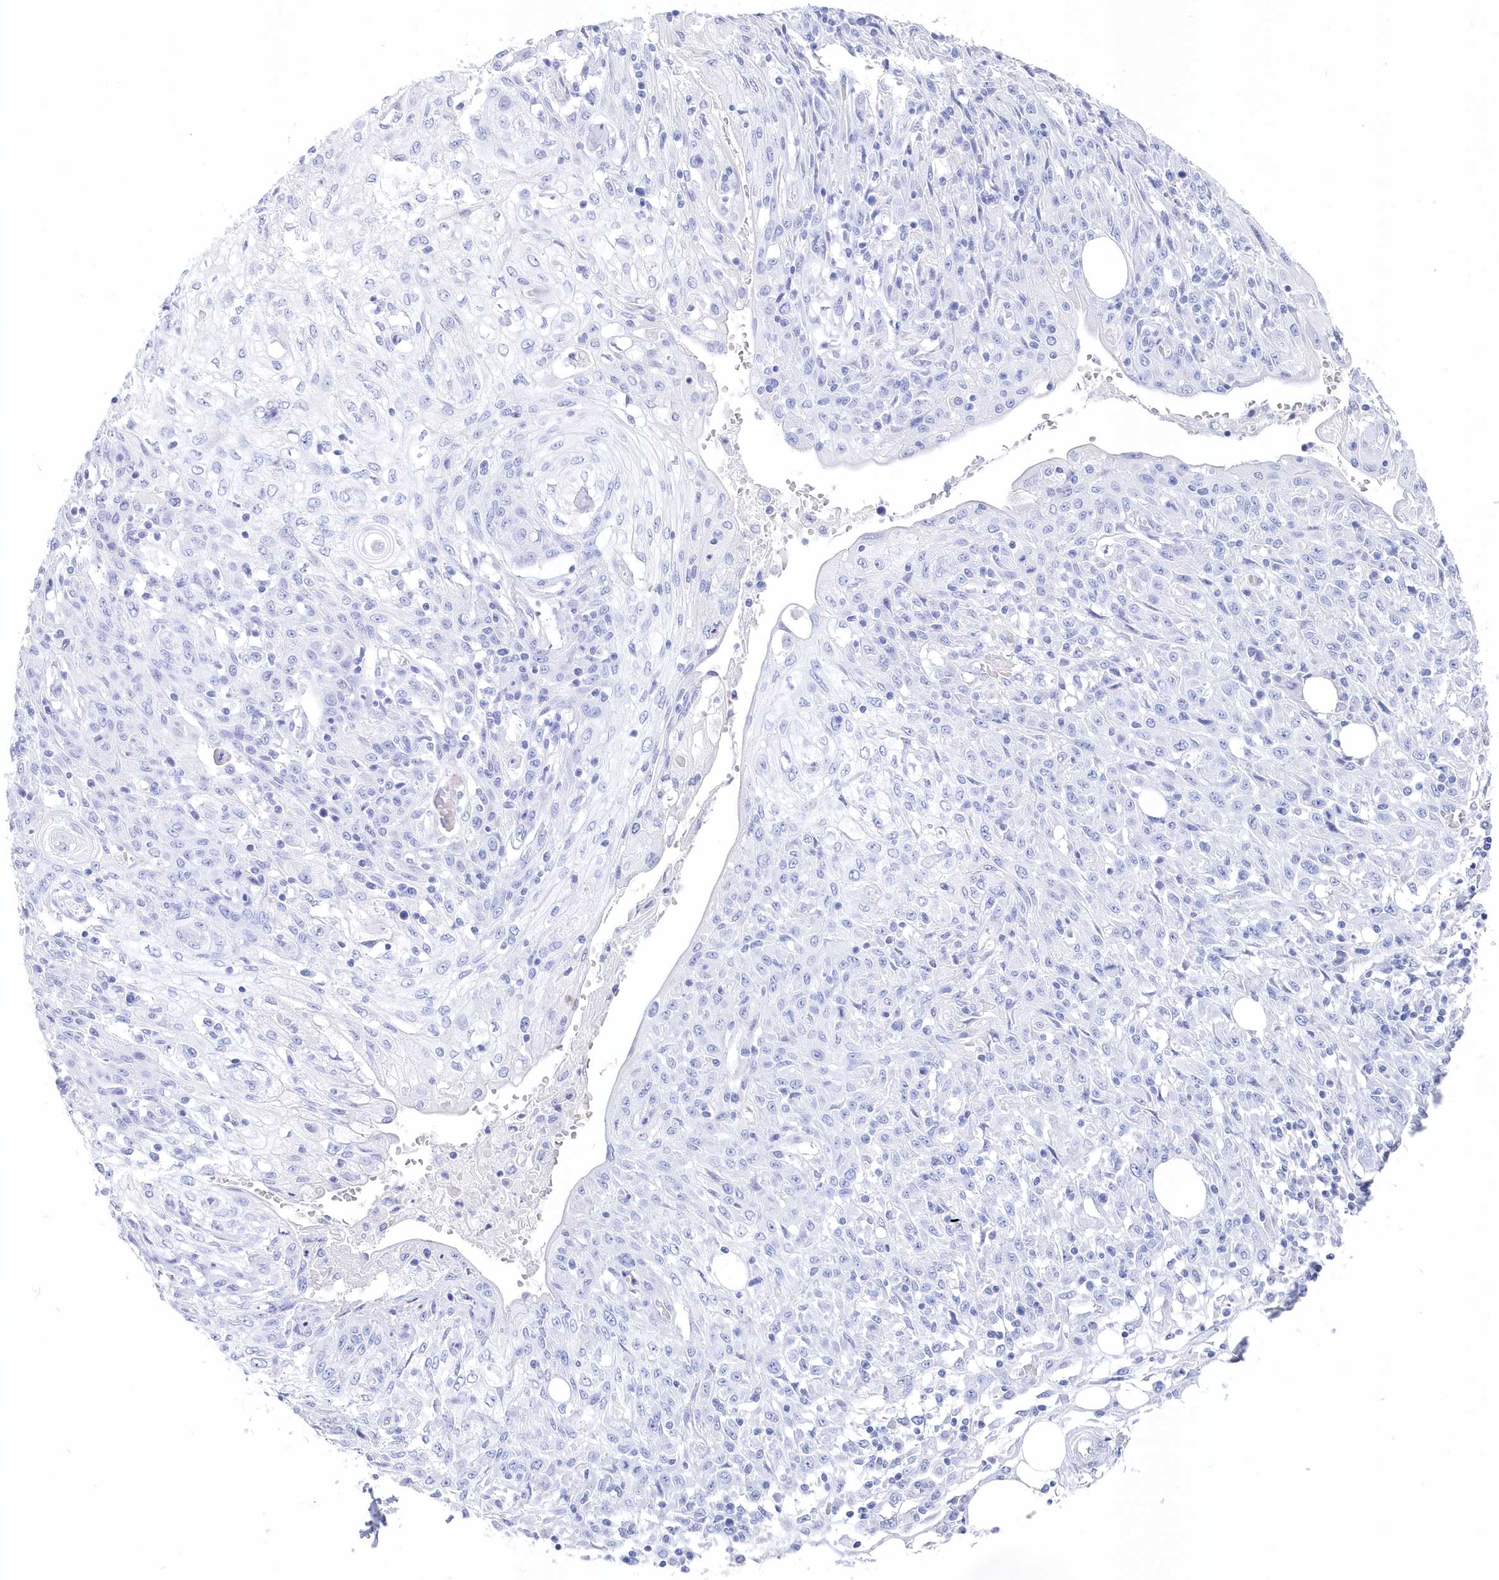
{"staining": {"intensity": "negative", "quantity": "none", "location": "none"}, "tissue": "skin cancer", "cell_type": "Tumor cells", "image_type": "cancer", "snomed": [{"axis": "morphology", "description": "Squamous cell carcinoma, NOS"}, {"axis": "morphology", "description": "Squamous cell carcinoma, metastatic, NOS"}, {"axis": "topography", "description": "Skin"}, {"axis": "topography", "description": "Lymph node"}], "caption": "This micrograph is of skin cancer (metastatic squamous cell carcinoma) stained with IHC to label a protein in brown with the nuclei are counter-stained blue. There is no positivity in tumor cells.", "gene": "CSNK1G2", "patient": {"sex": "male", "age": 75}}